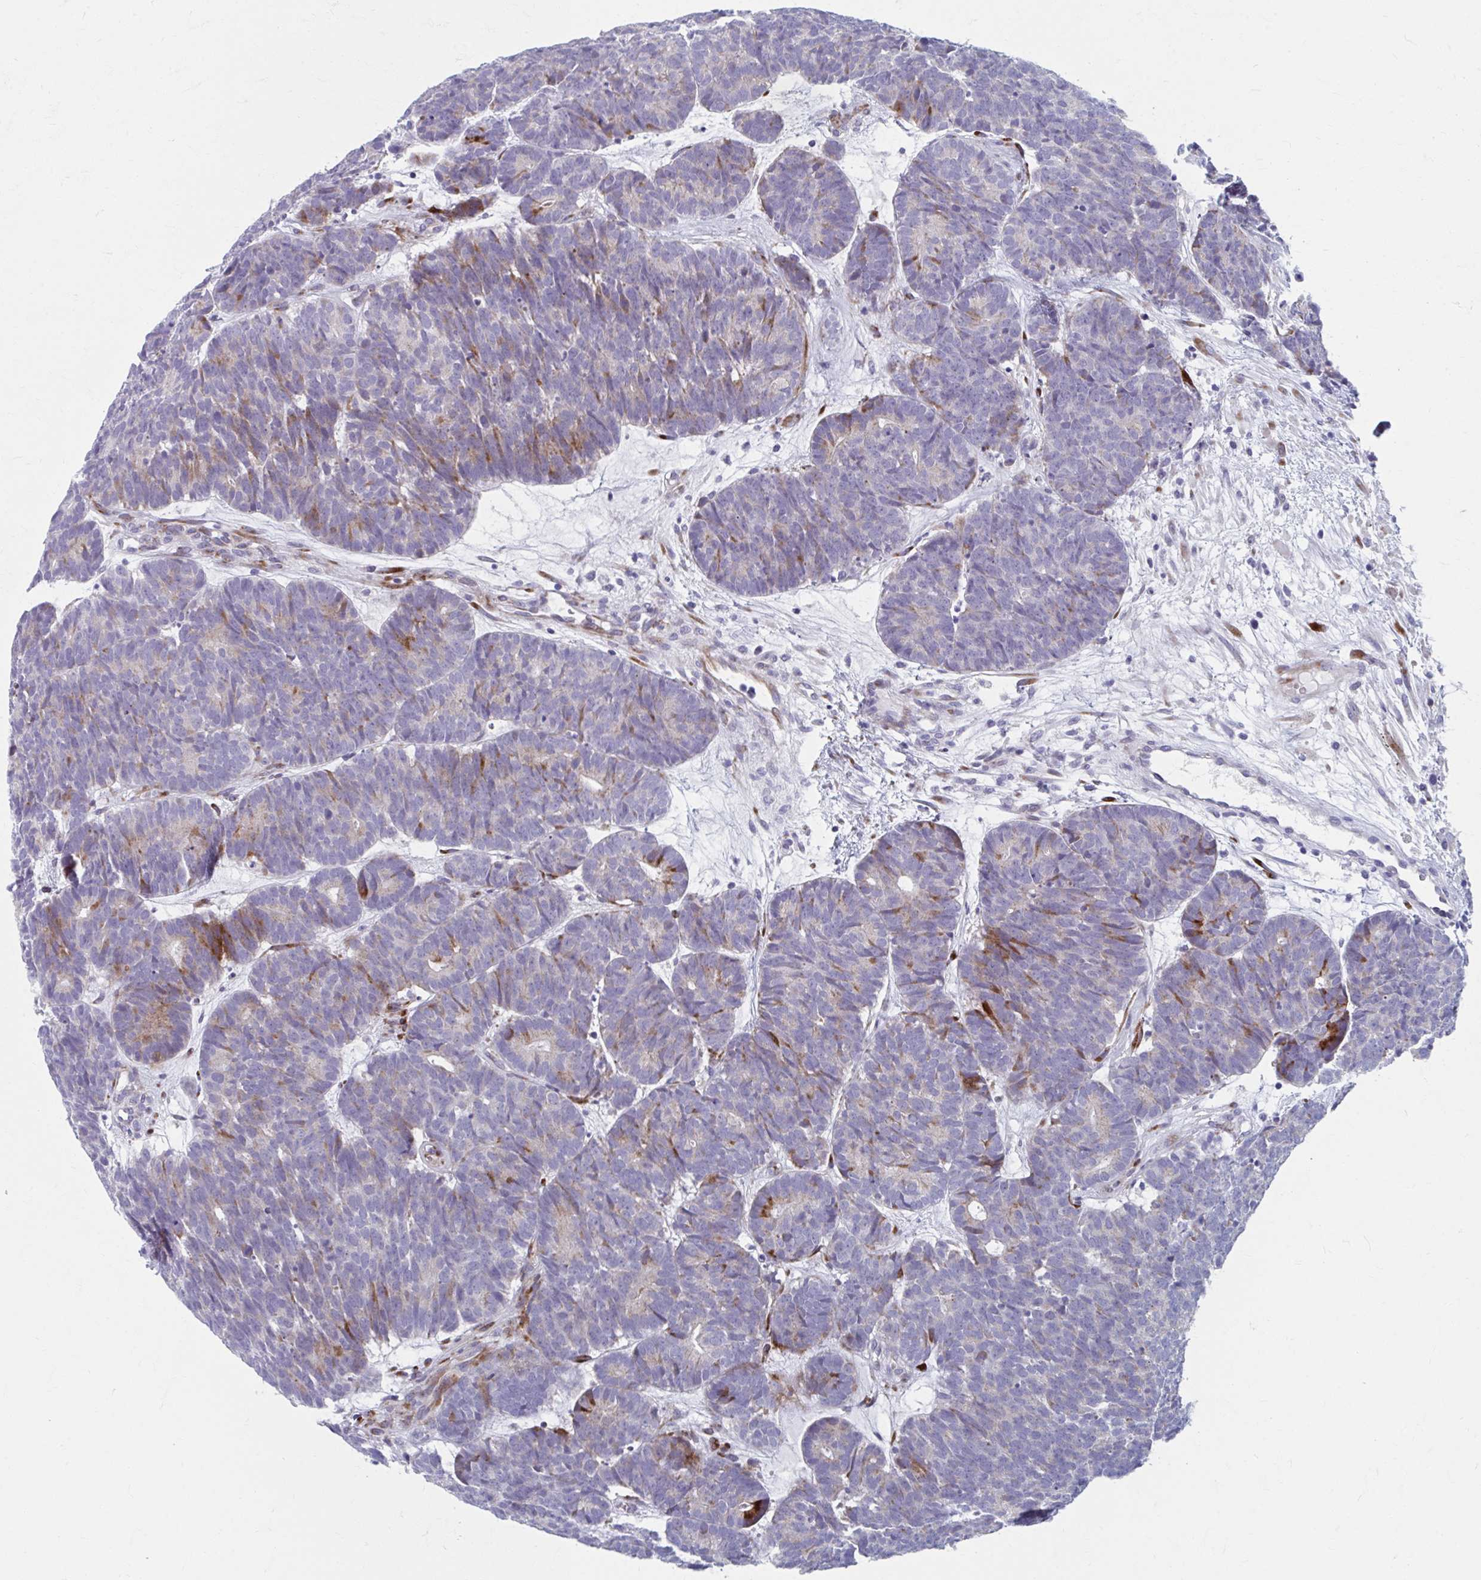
{"staining": {"intensity": "moderate", "quantity": "<25%", "location": "cytoplasmic/membranous"}, "tissue": "head and neck cancer", "cell_type": "Tumor cells", "image_type": "cancer", "snomed": [{"axis": "morphology", "description": "Adenocarcinoma, NOS"}, {"axis": "topography", "description": "Head-Neck"}], "caption": "A low amount of moderate cytoplasmic/membranous staining is seen in approximately <25% of tumor cells in head and neck cancer tissue. Nuclei are stained in blue.", "gene": "OLFM2", "patient": {"sex": "female", "age": 81}}